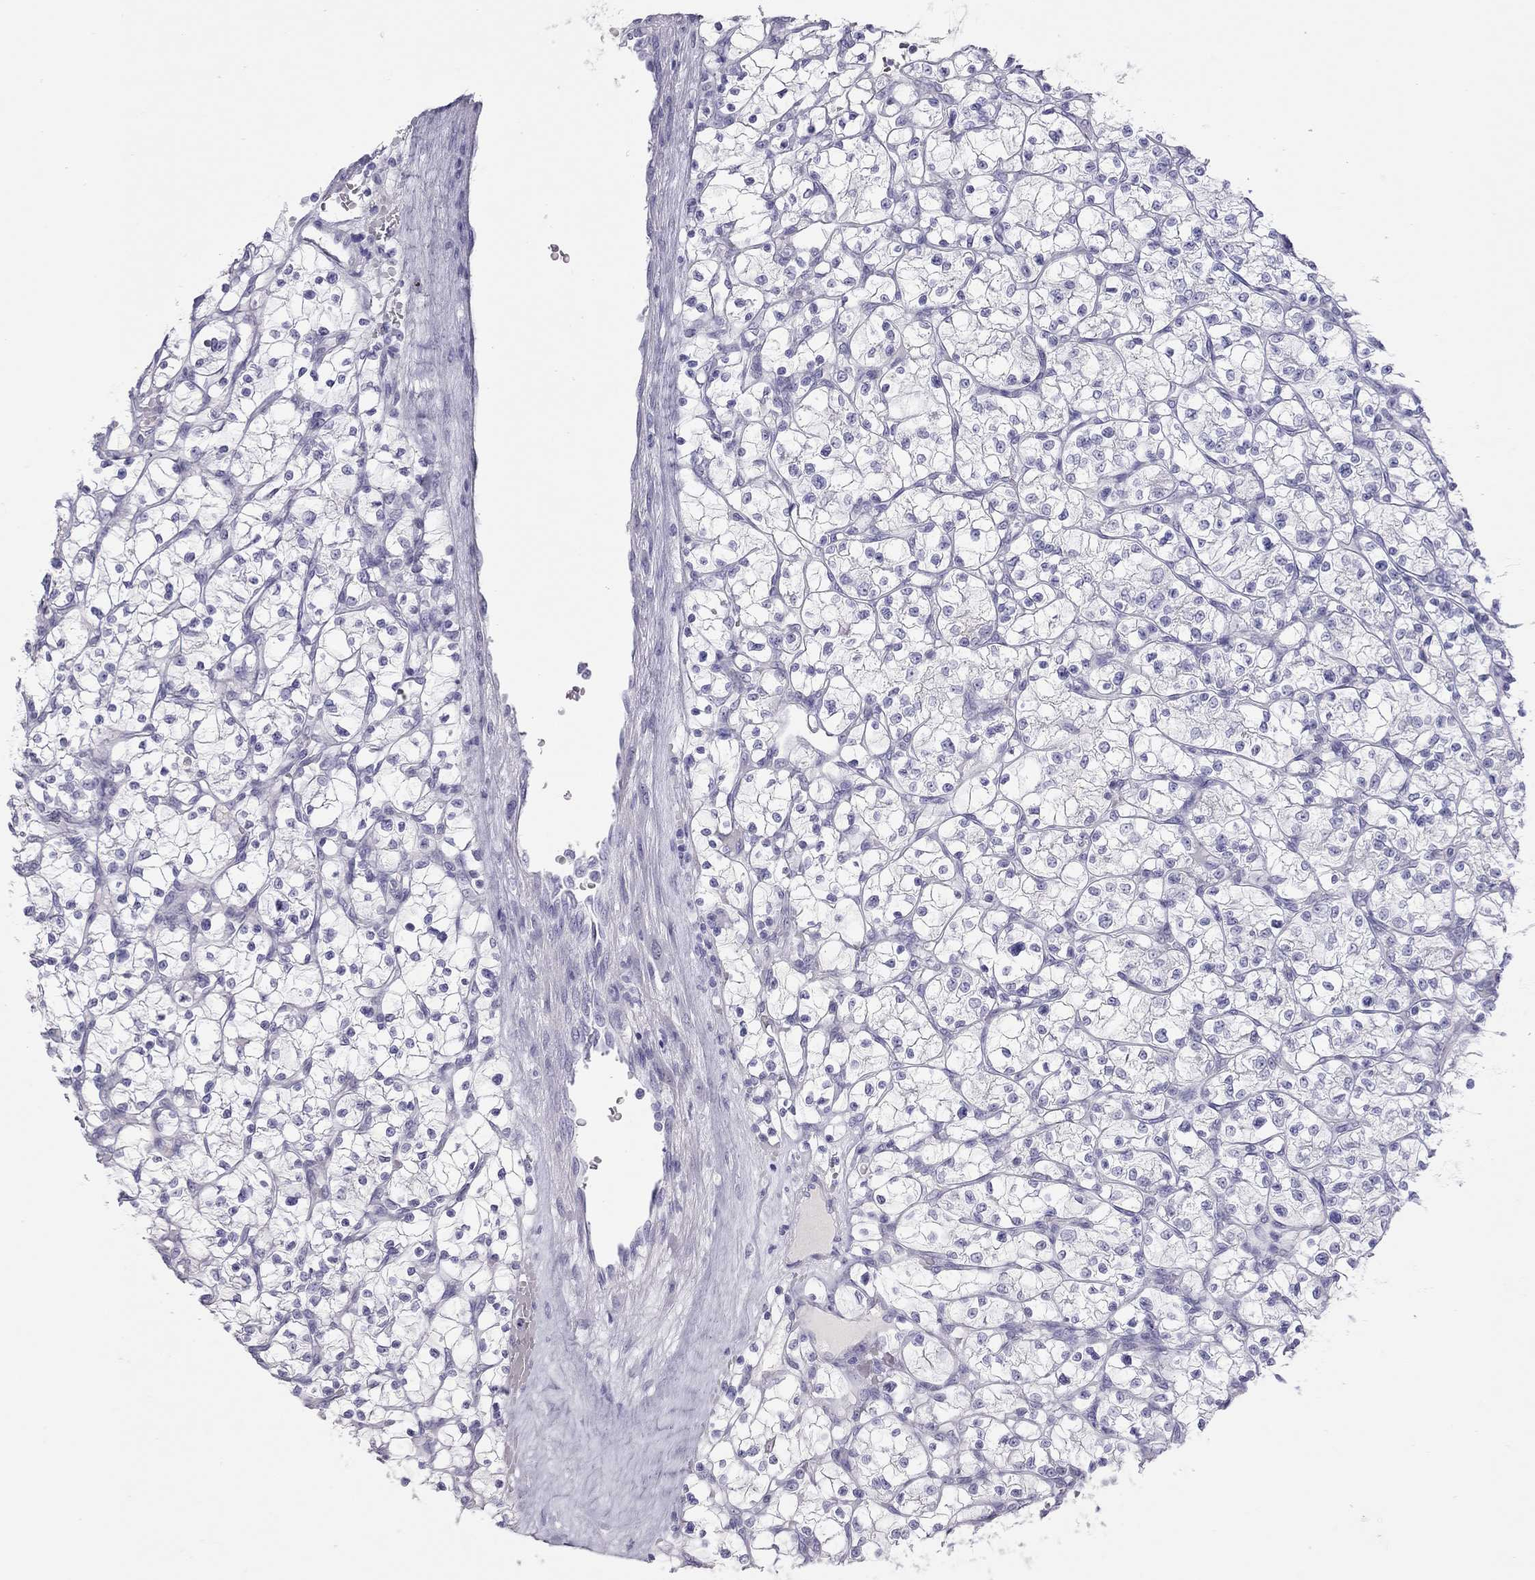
{"staining": {"intensity": "negative", "quantity": "none", "location": "none"}, "tissue": "renal cancer", "cell_type": "Tumor cells", "image_type": "cancer", "snomed": [{"axis": "morphology", "description": "Adenocarcinoma, NOS"}, {"axis": "topography", "description": "Kidney"}], "caption": "This is a histopathology image of immunohistochemistry (IHC) staining of renal cancer (adenocarcinoma), which shows no expression in tumor cells.", "gene": "STAG3", "patient": {"sex": "female", "age": 64}}